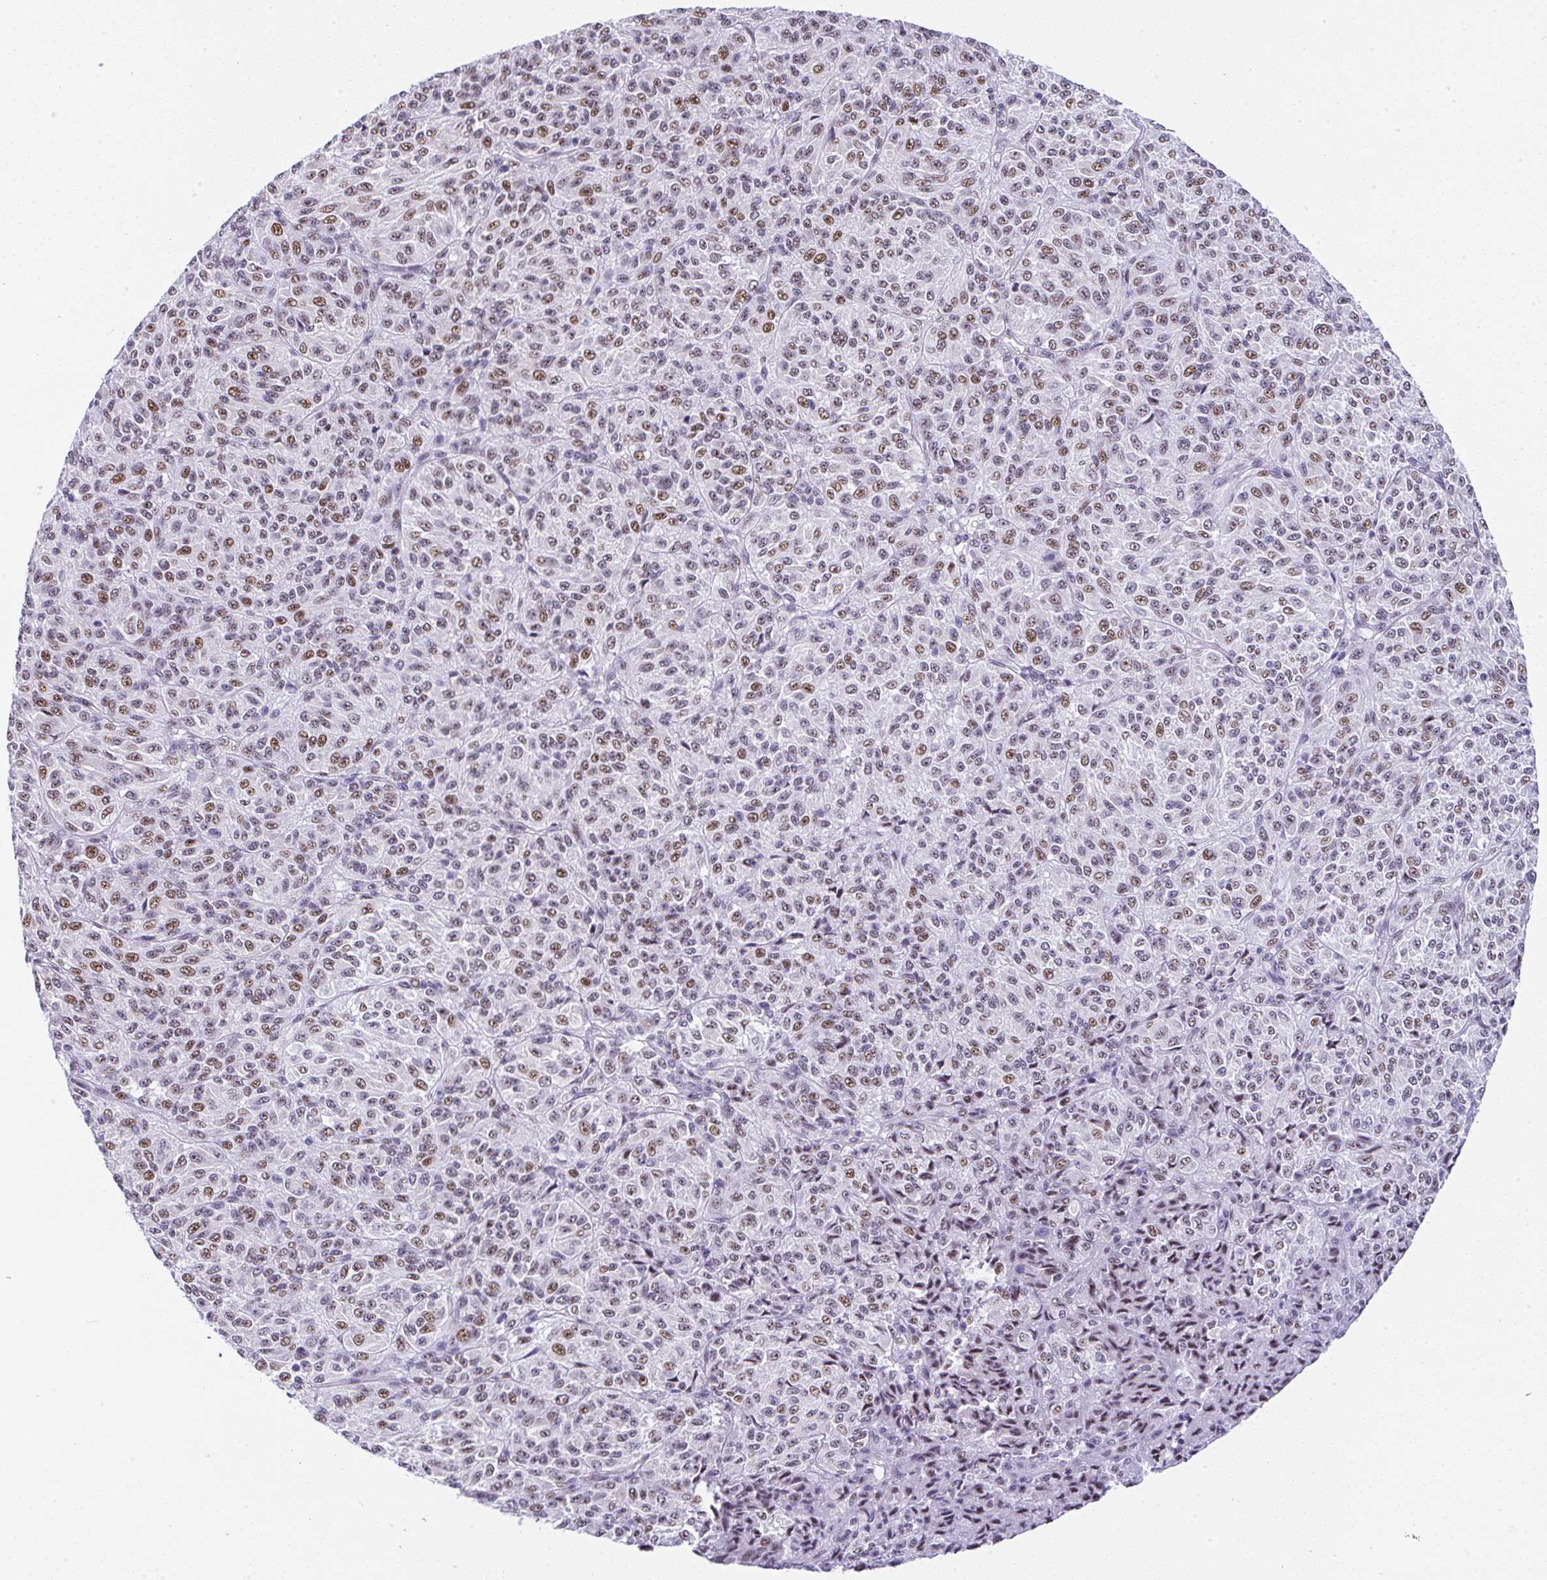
{"staining": {"intensity": "moderate", "quantity": ">75%", "location": "nuclear"}, "tissue": "melanoma", "cell_type": "Tumor cells", "image_type": "cancer", "snomed": [{"axis": "morphology", "description": "Malignant melanoma, Metastatic site"}, {"axis": "topography", "description": "Brain"}], "caption": "Immunohistochemistry micrograph of human melanoma stained for a protein (brown), which displays medium levels of moderate nuclear staining in approximately >75% of tumor cells.", "gene": "NR1D2", "patient": {"sex": "female", "age": 56}}